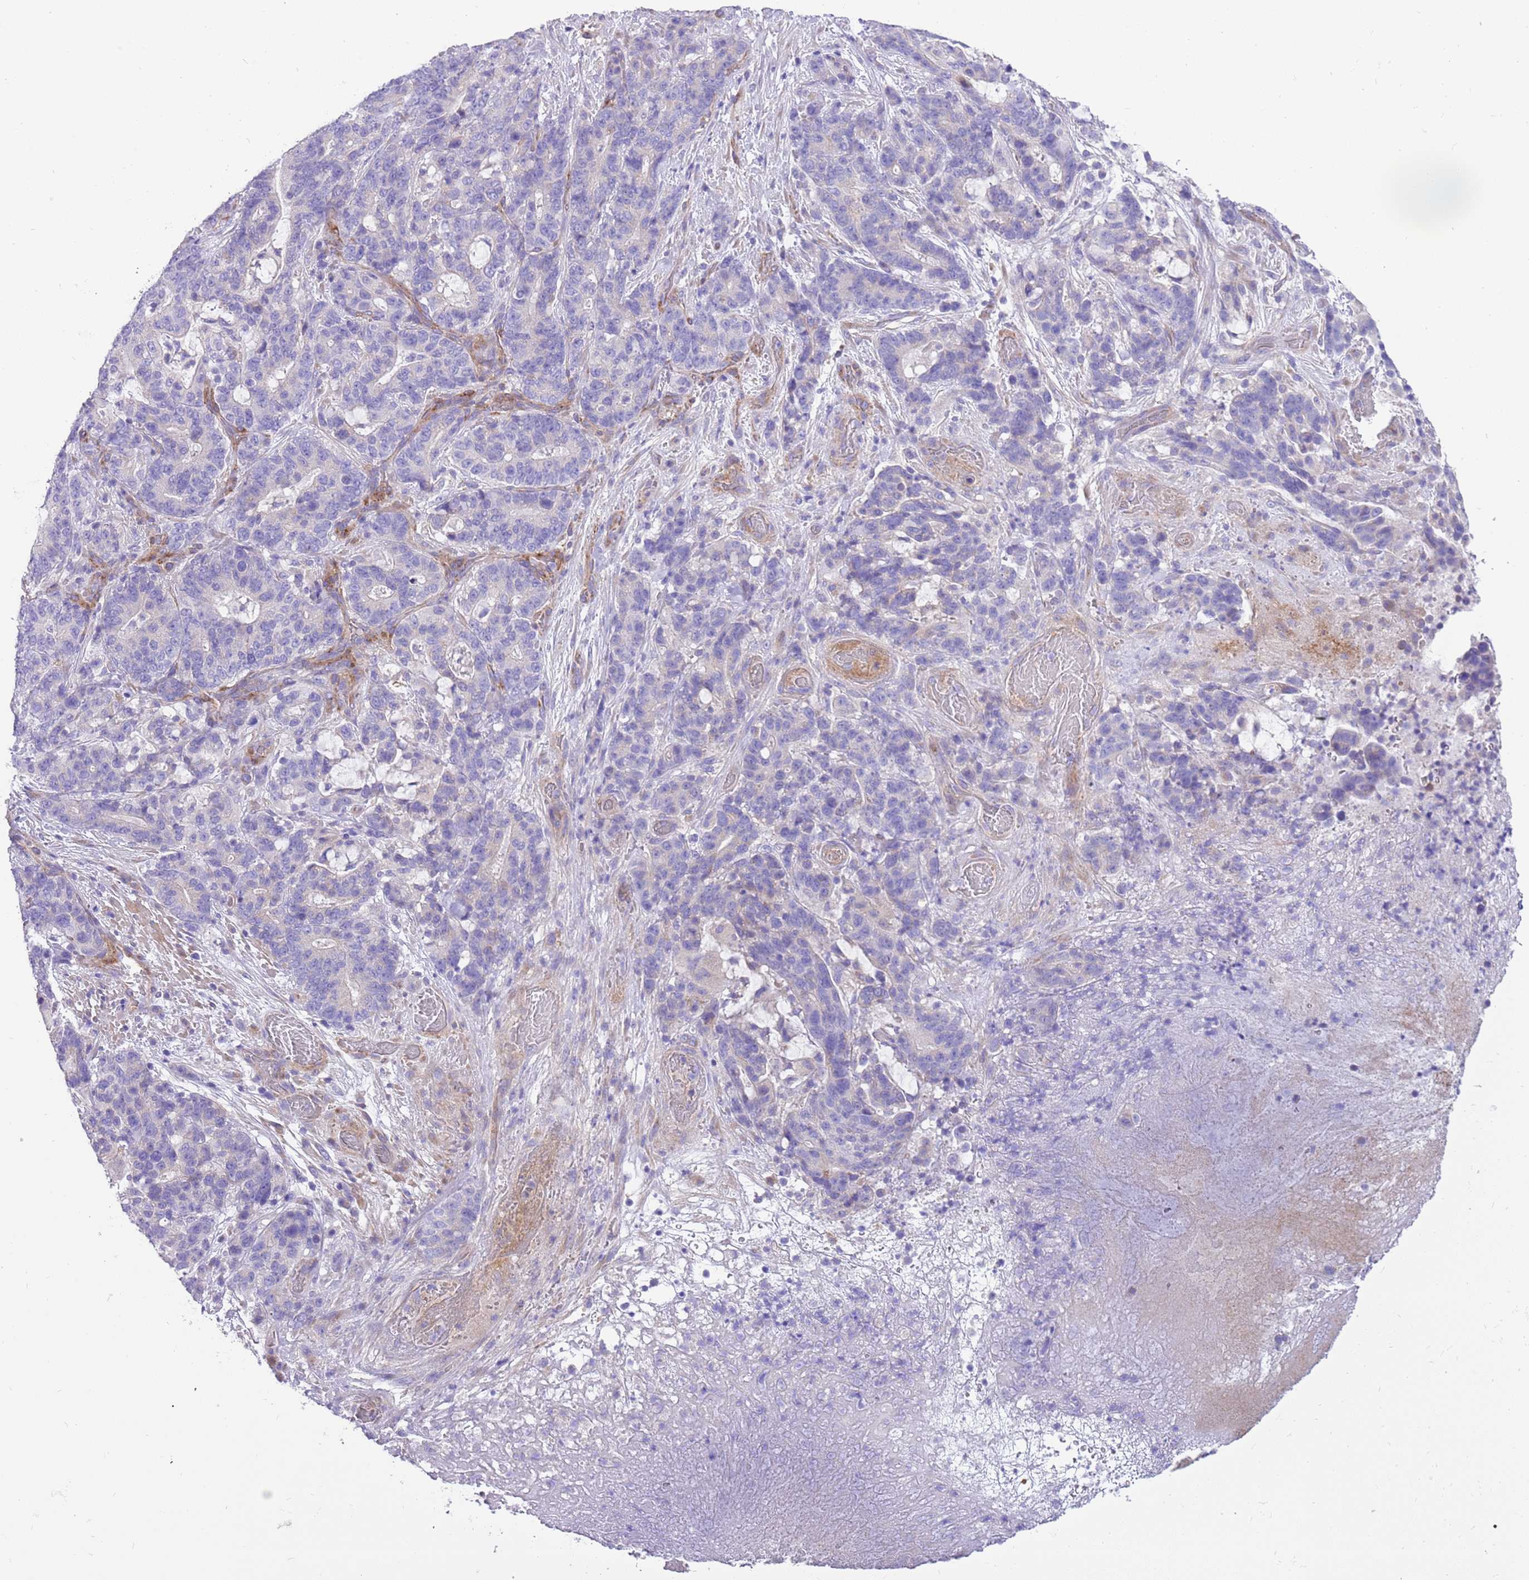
{"staining": {"intensity": "negative", "quantity": "none", "location": "none"}, "tissue": "stomach cancer", "cell_type": "Tumor cells", "image_type": "cancer", "snomed": [{"axis": "morphology", "description": "Normal tissue, NOS"}, {"axis": "morphology", "description": "Adenocarcinoma, NOS"}, {"axis": "topography", "description": "Stomach"}], "caption": "DAB (3,3'-diaminobenzidine) immunohistochemical staining of adenocarcinoma (stomach) reveals no significant positivity in tumor cells.", "gene": "SERINC3", "patient": {"sex": "female", "age": 64}}